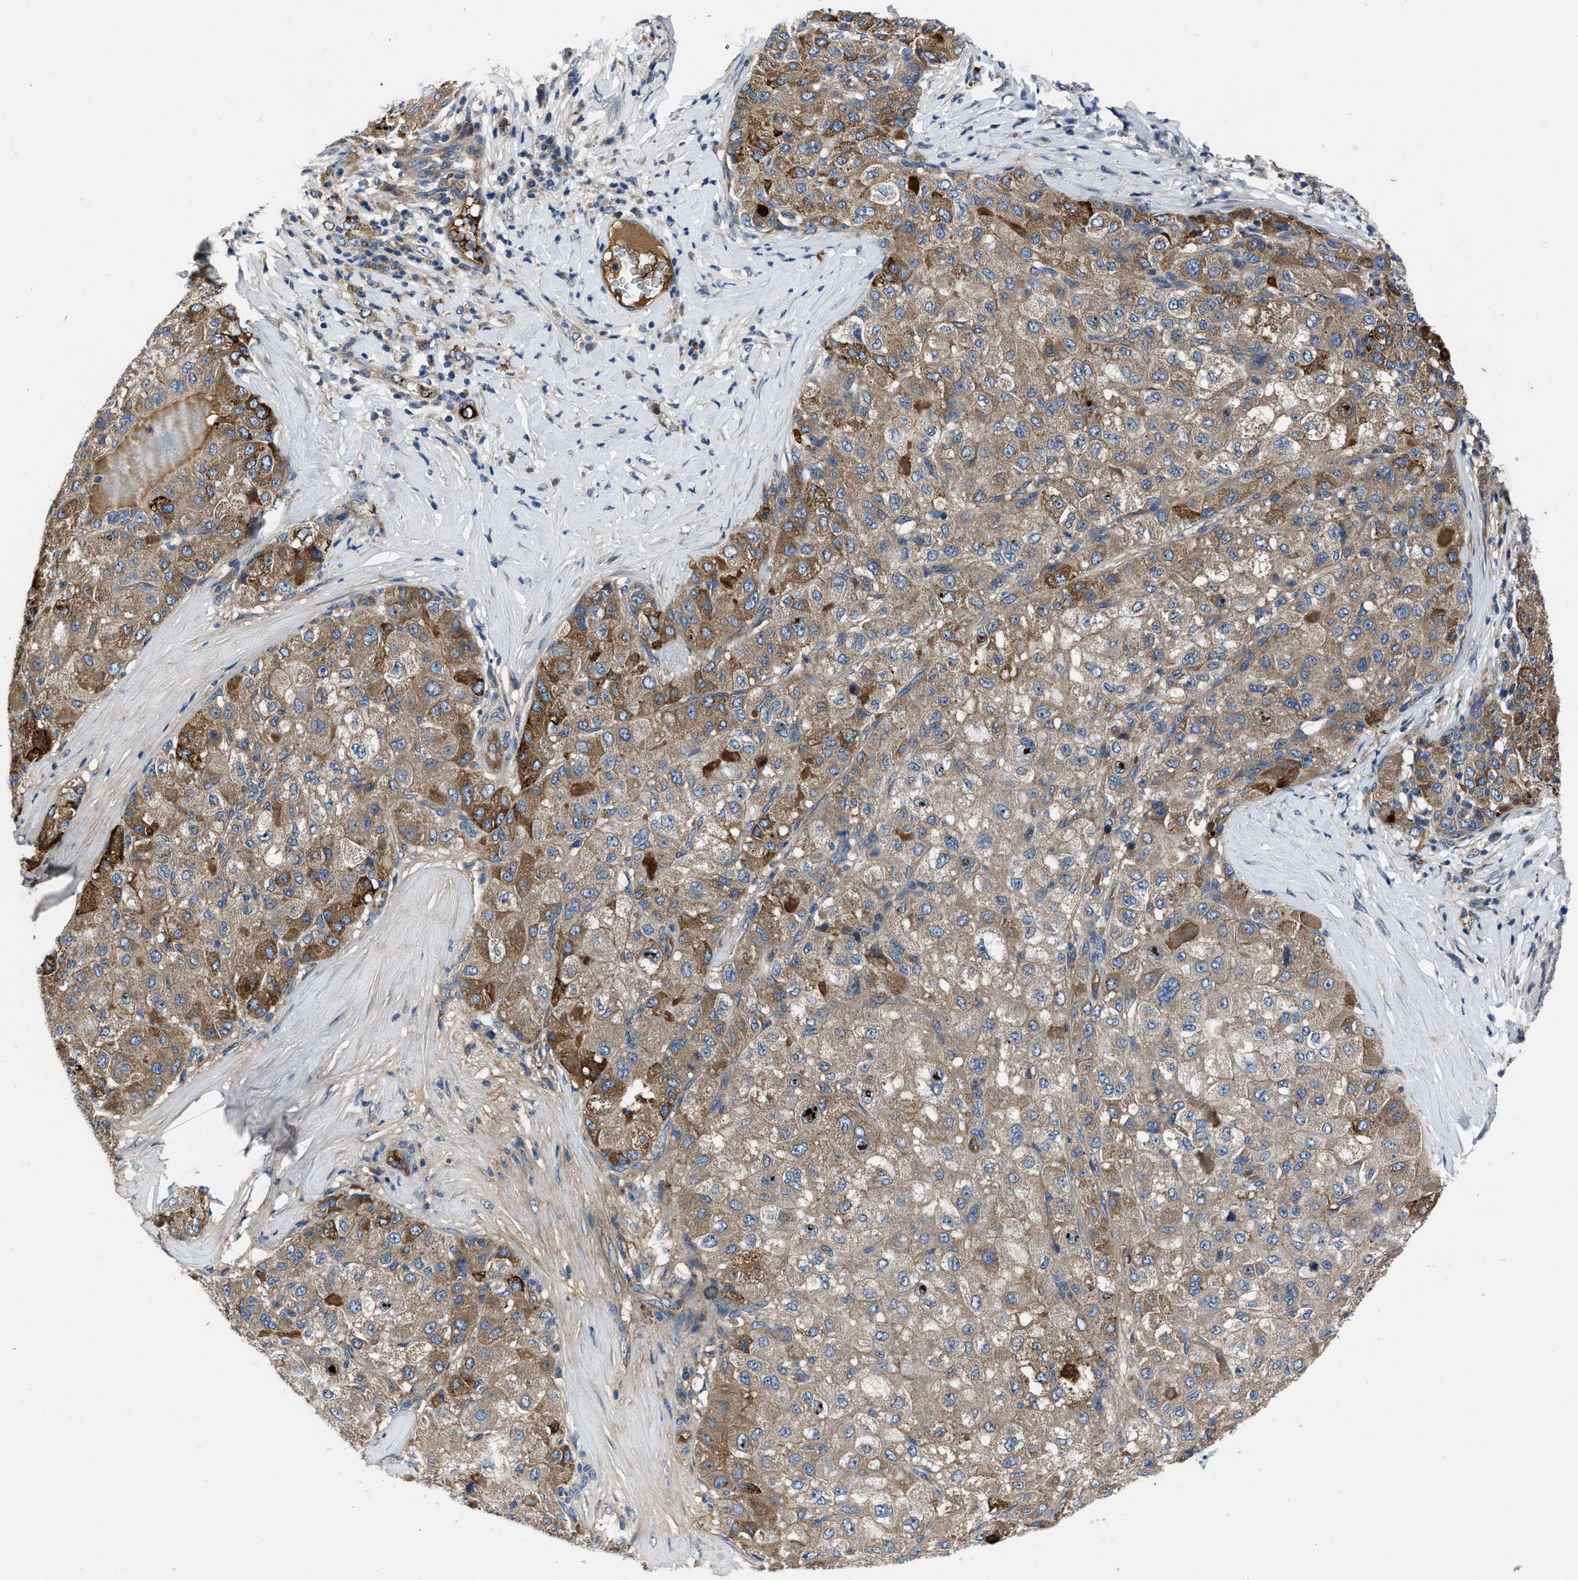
{"staining": {"intensity": "moderate", "quantity": ">75%", "location": "cytoplasmic/membranous"}, "tissue": "liver cancer", "cell_type": "Tumor cells", "image_type": "cancer", "snomed": [{"axis": "morphology", "description": "Carcinoma, Hepatocellular, NOS"}, {"axis": "topography", "description": "Liver"}], "caption": "Liver cancer (hepatocellular carcinoma) was stained to show a protein in brown. There is medium levels of moderate cytoplasmic/membranous positivity in approximately >75% of tumor cells.", "gene": "ERC1", "patient": {"sex": "male", "age": 80}}